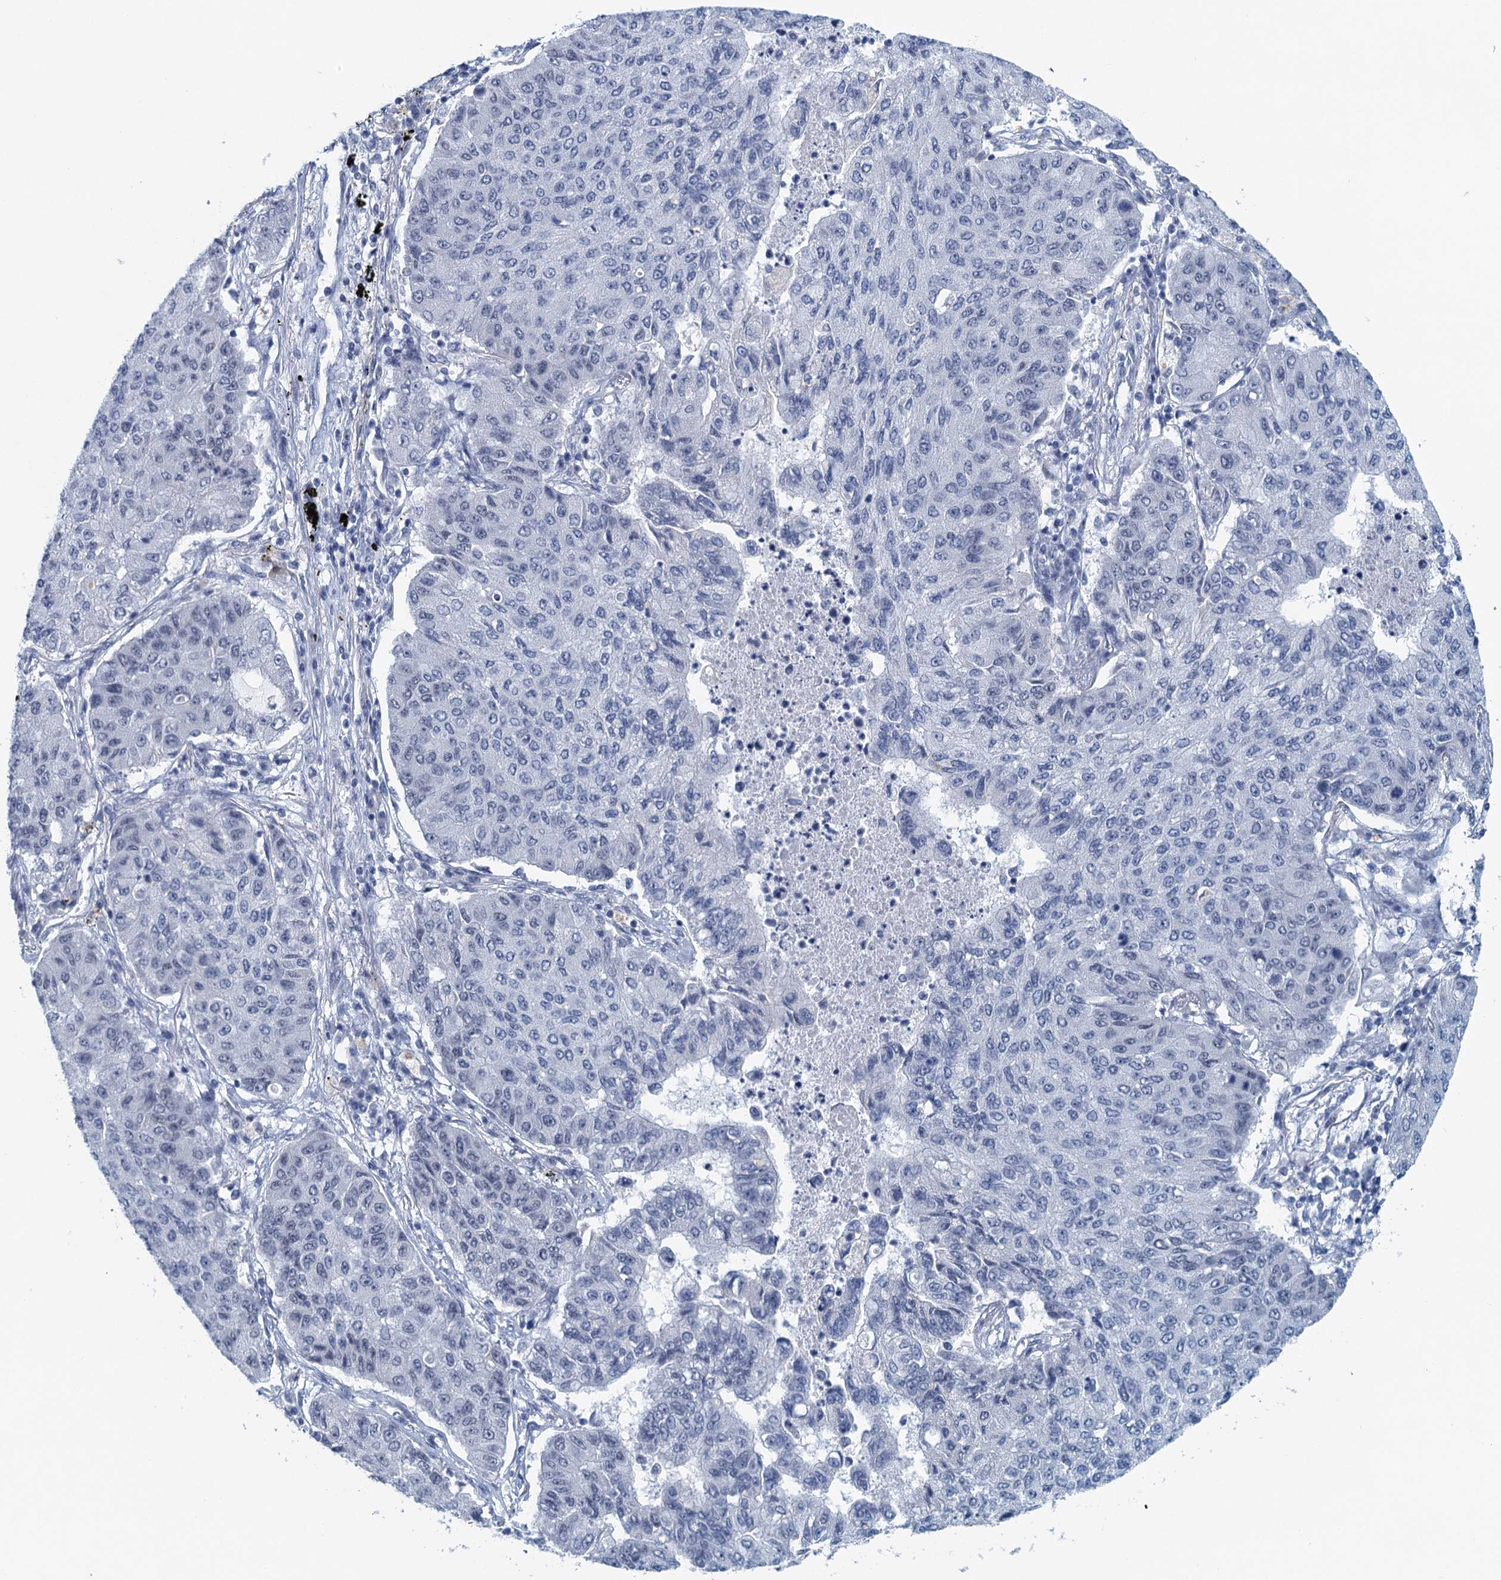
{"staining": {"intensity": "negative", "quantity": "none", "location": "none"}, "tissue": "lung cancer", "cell_type": "Tumor cells", "image_type": "cancer", "snomed": [{"axis": "morphology", "description": "Squamous cell carcinoma, NOS"}, {"axis": "topography", "description": "Lung"}], "caption": "Photomicrograph shows no significant protein positivity in tumor cells of lung squamous cell carcinoma.", "gene": "ENSG00000131152", "patient": {"sex": "male", "age": 74}}